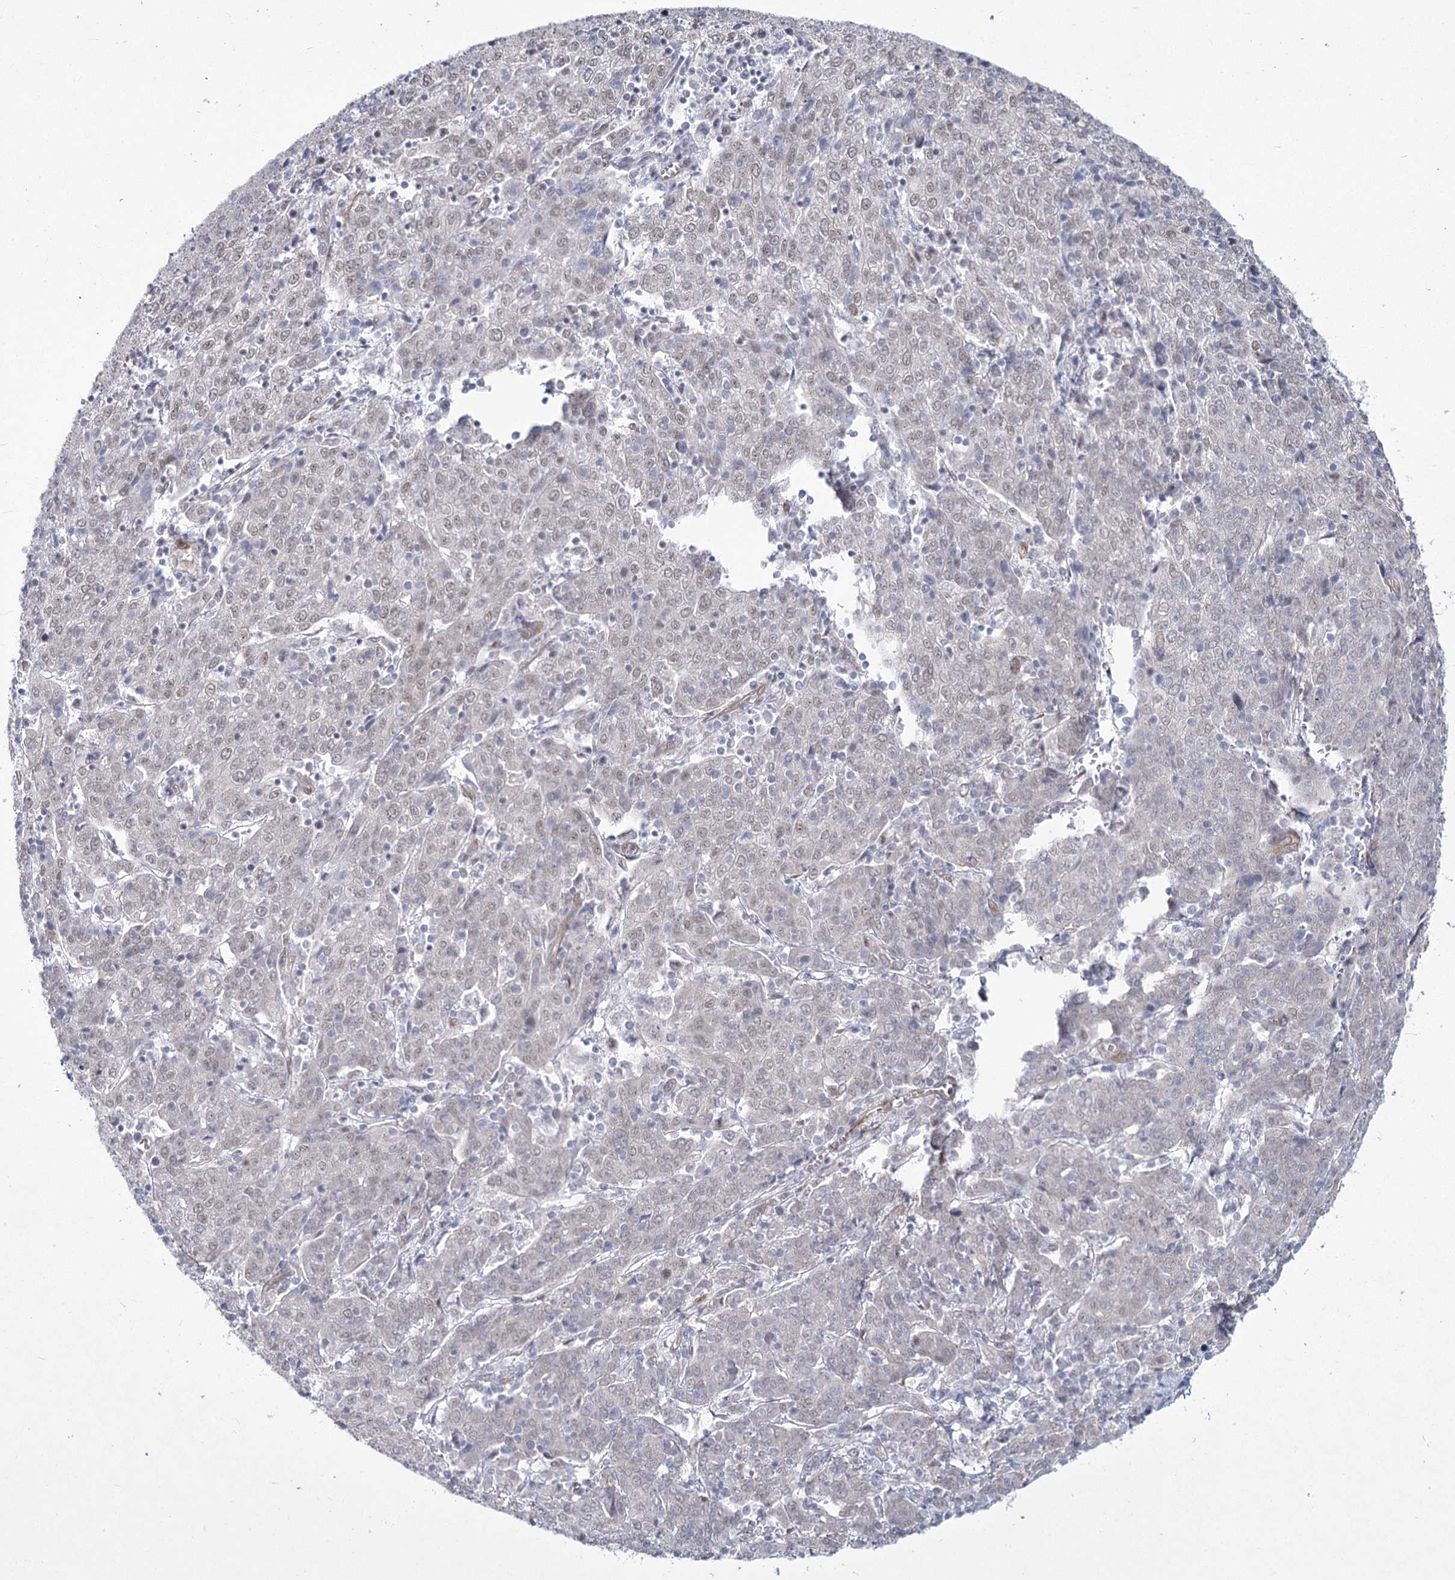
{"staining": {"intensity": "weak", "quantity": "25%-75%", "location": "nuclear"}, "tissue": "cervical cancer", "cell_type": "Tumor cells", "image_type": "cancer", "snomed": [{"axis": "morphology", "description": "Squamous cell carcinoma, NOS"}, {"axis": "topography", "description": "Cervix"}], "caption": "IHC image of cervical cancer (squamous cell carcinoma) stained for a protein (brown), which displays low levels of weak nuclear staining in about 25%-75% of tumor cells.", "gene": "YBX3", "patient": {"sex": "female", "age": 67}}